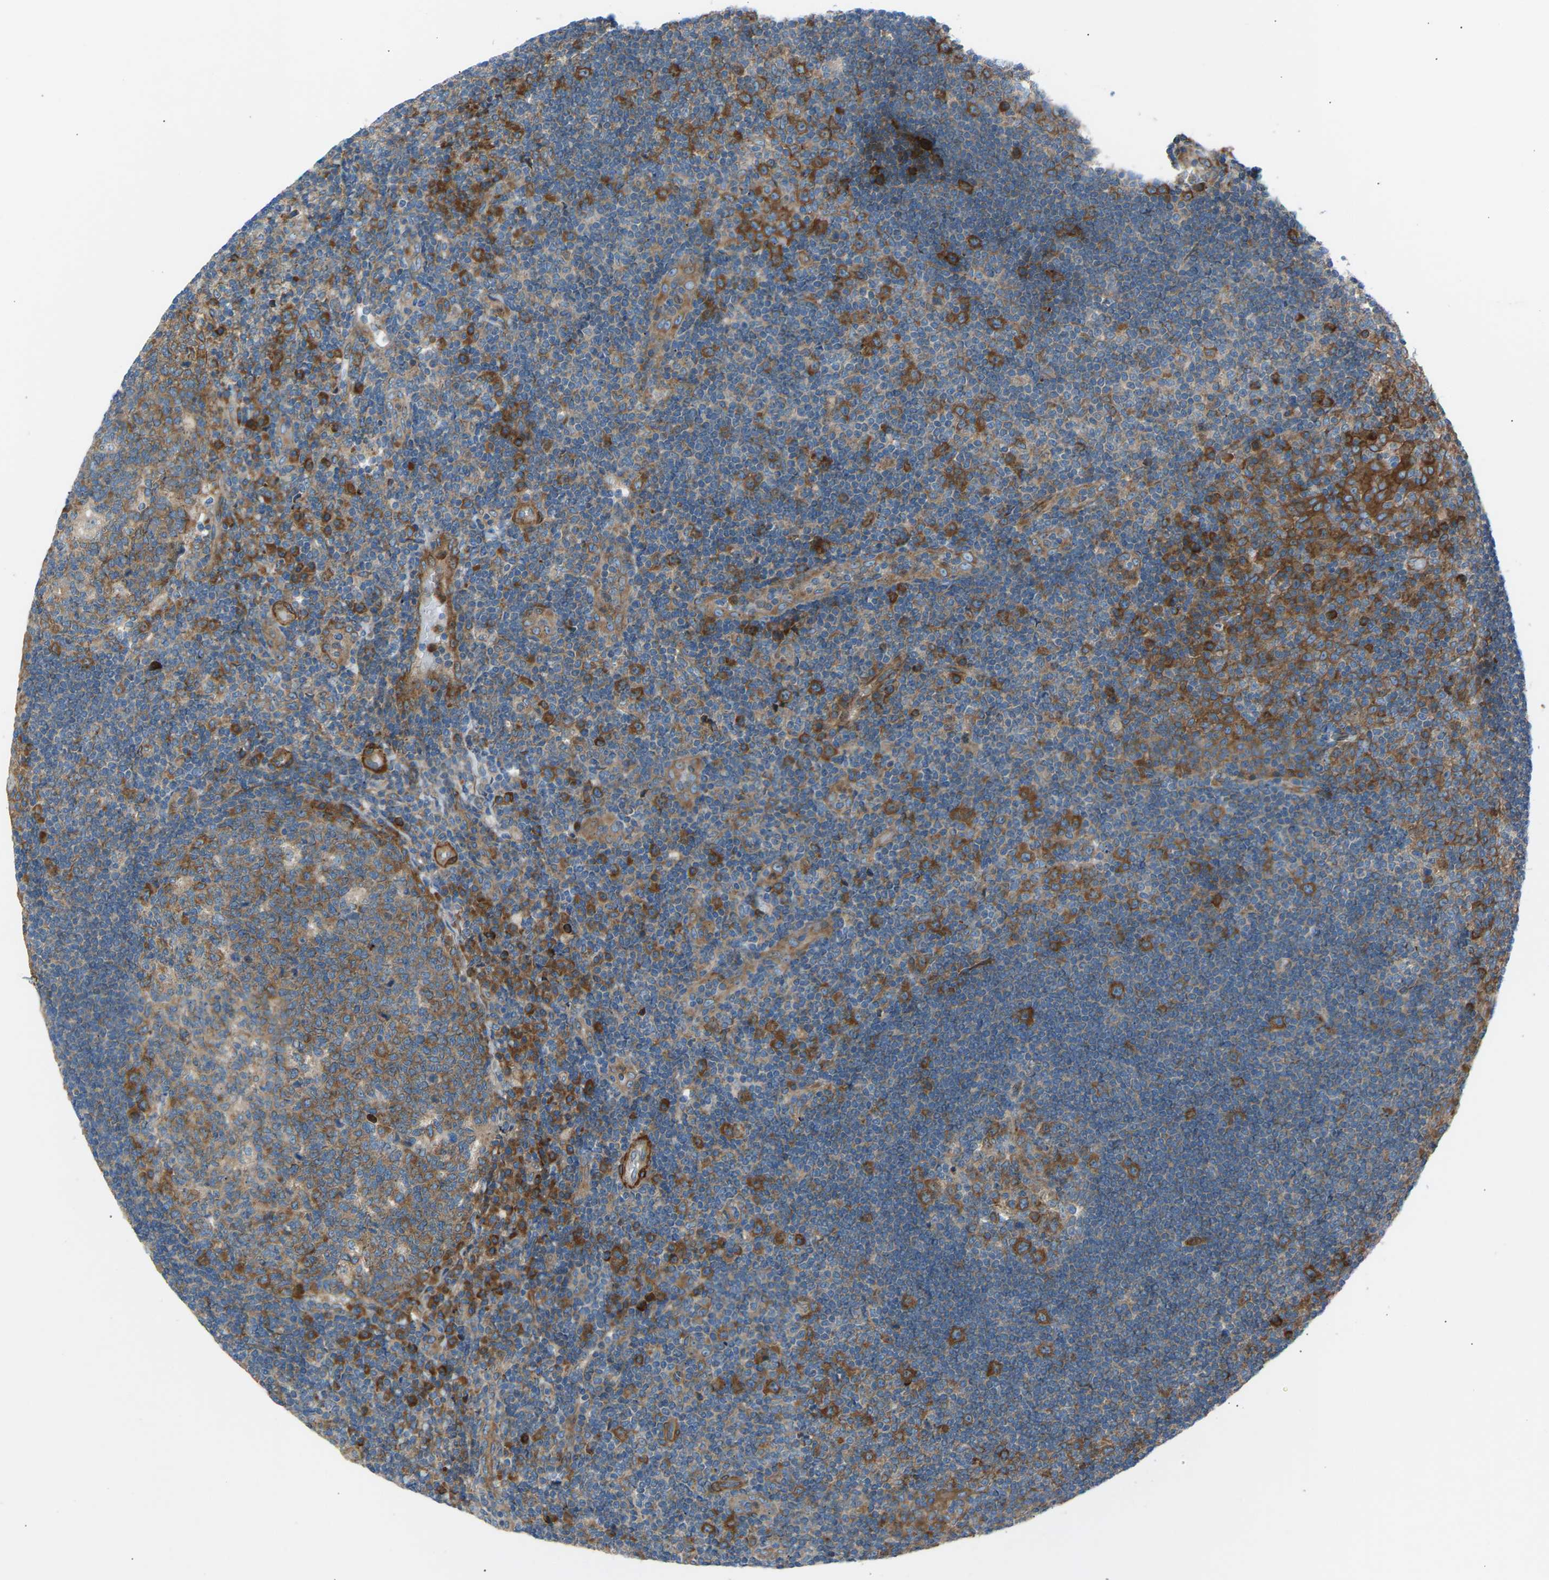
{"staining": {"intensity": "moderate", "quantity": ">75%", "location": "cytoplasmic/membranous"}, "tissue": "tonsil", "cell_type": "Germinal center cells", "image_type": "normal", "snomed": [{"axis": "morphology", "description": "Normal tissue, NOS"}, {"axis": "topography", "description": "Tonsil"}], "caption": "Brown immunohistochemical staining in unremarkable tonsil shows moderate cytoplasmic/membranous positivity in about >75% of germinal center cells. (DAB IHC with brightfield microscopy, high magnification).", "gene": "VPS41", "patient": {"sex": "female", "age": 40}}